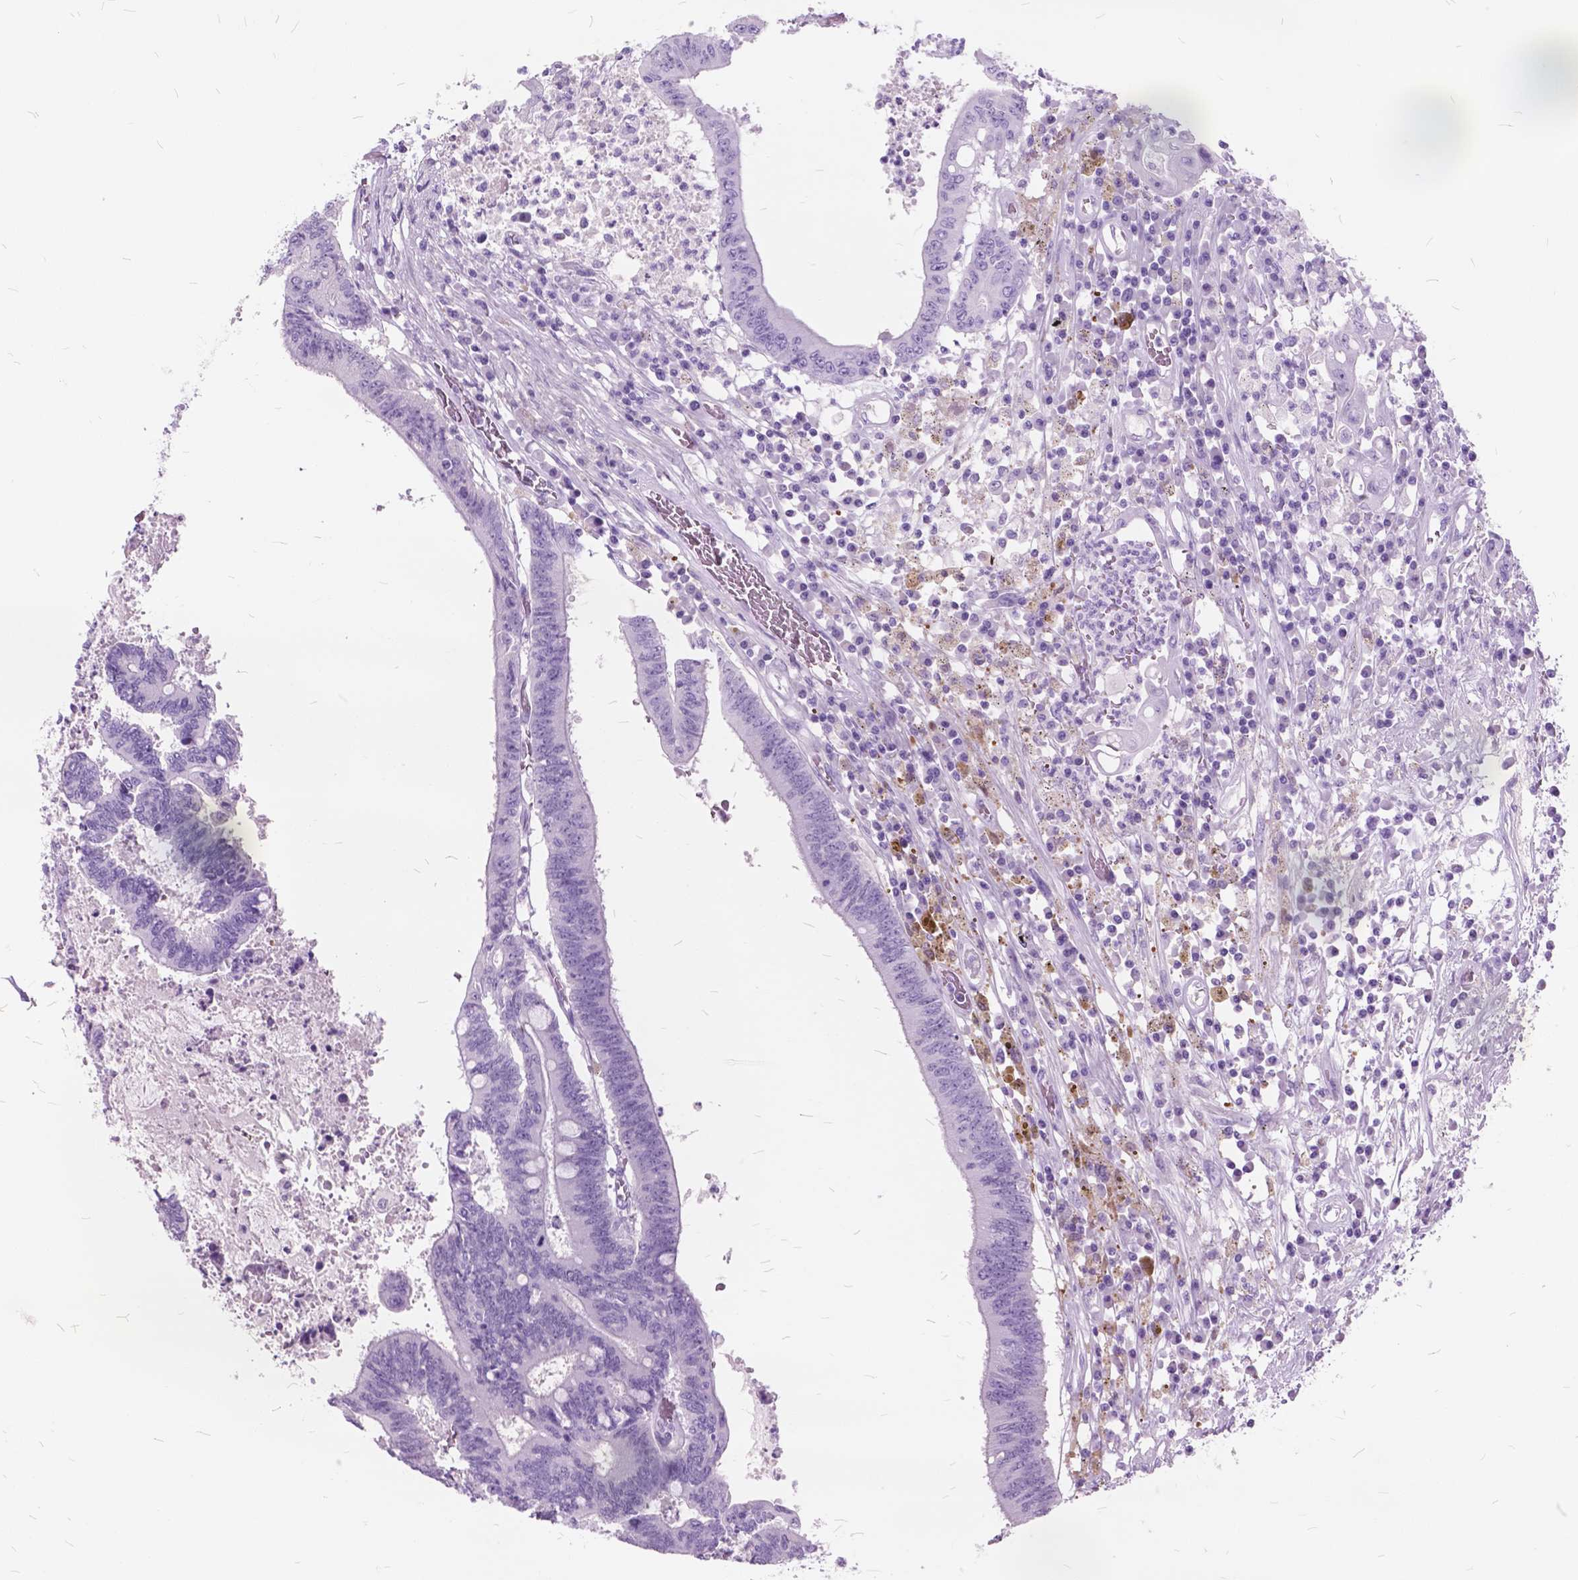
{"staining": {"intensity": "negative", "quantity": "none", "location": "none"}, "tissue": "colorectal cancer", "cell_type": "Tumor cells", "image_type": "cancer", "snomed": [{"axis": "morphology", "description": "Adenocarcinoma, NOS"}, {"axis": "topography", "description": "Rectum"}], "caption": "High power microscopy image of an immunohistochemistry (IHC) photomicrograph of colorectal cancer (adenocarcinoma), revealing no significant expression in tumor cells.", "gene": "GDF9", "patient": {"sex": "male", "age": 54}}